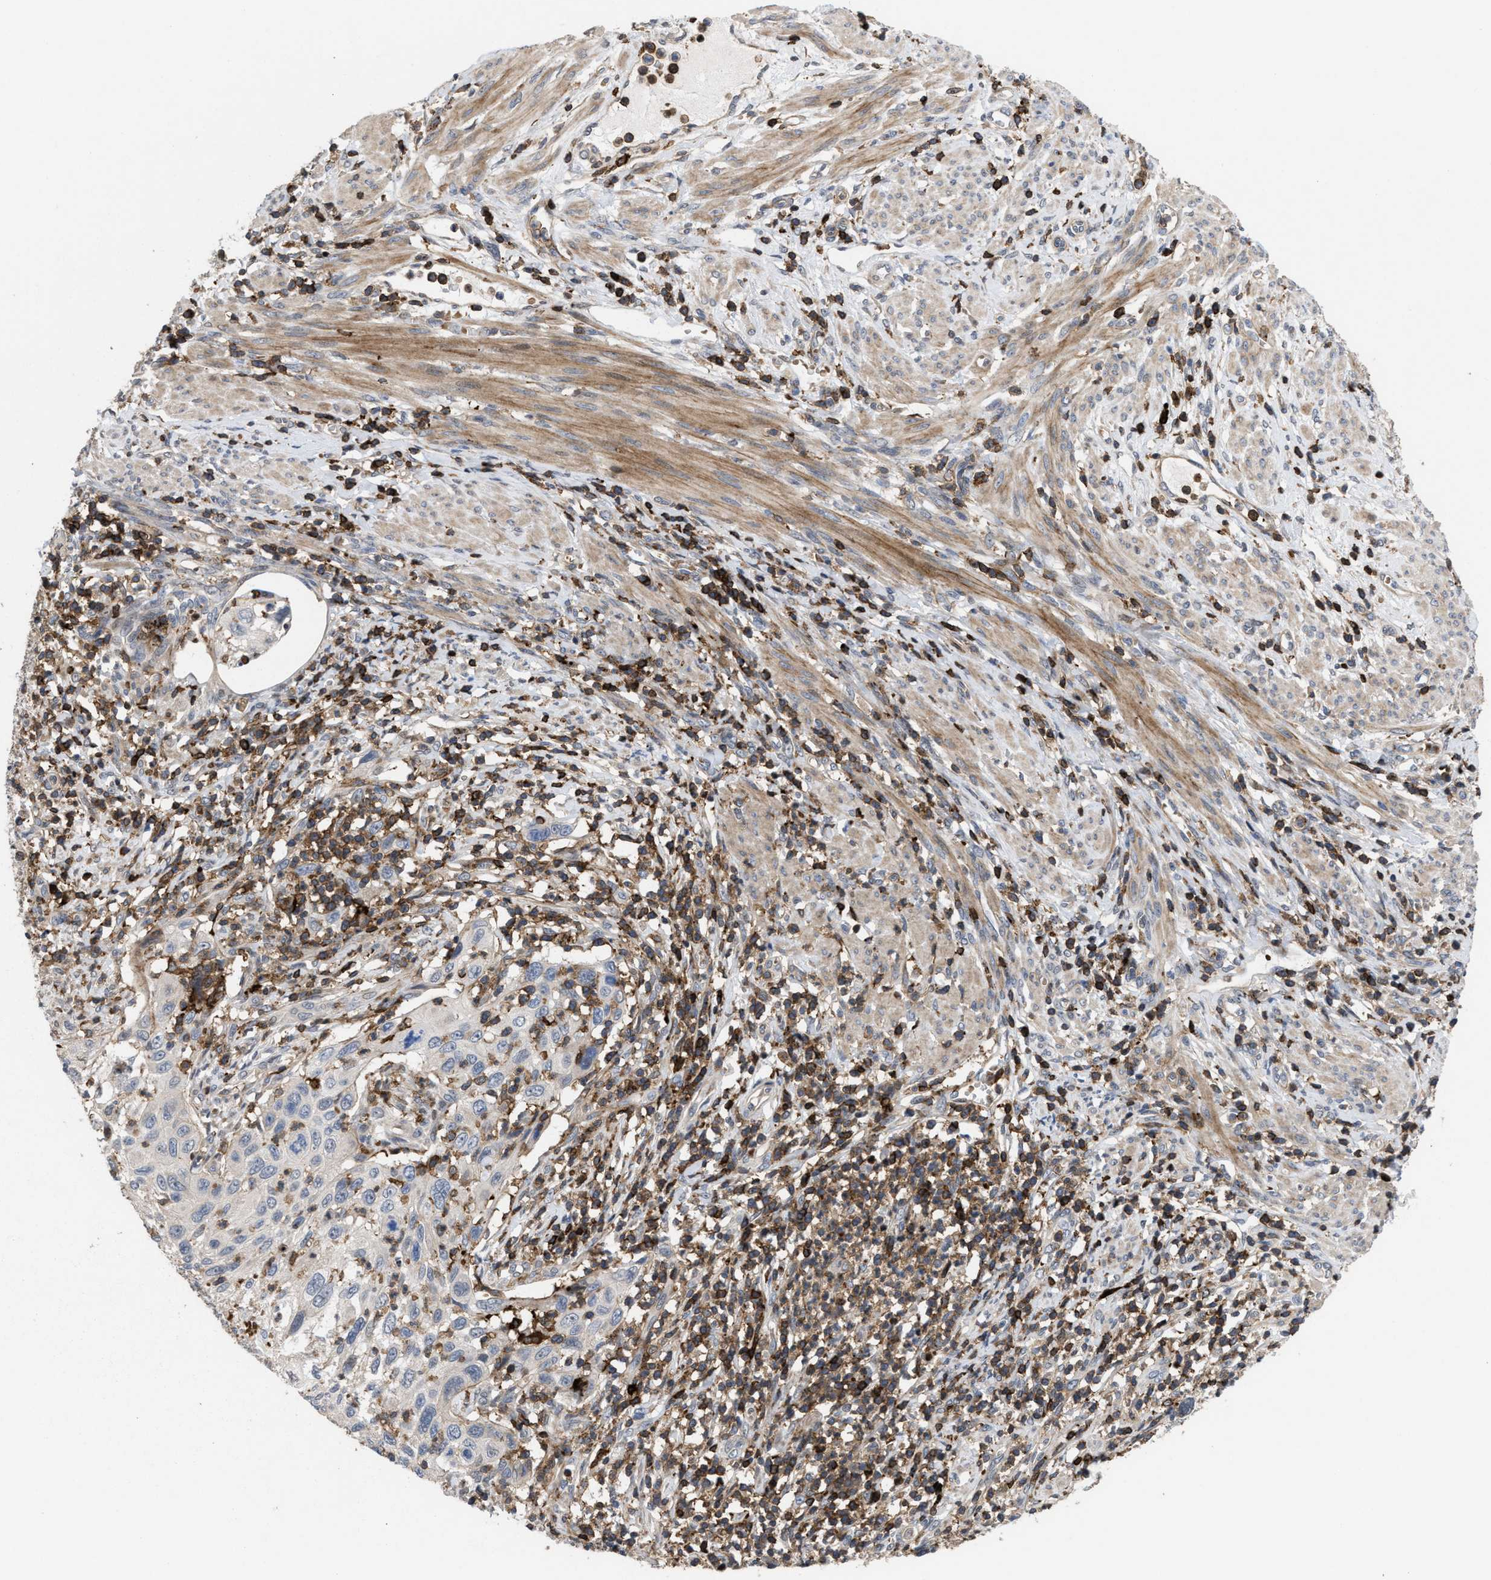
{"staining": {"intensity": "negative", "quantity": "none", "location": "none"}, "tissue": "cervical cancer", "cell_type": "Tumor cells", "image_type": "cancer", "snomed": [{"axis": "morphology", "description": "Squamous cell carcinoma, NOS"}, {"axis": "topography", "description": "Cervix"}], "caption": "Immunohistochemical staining of cervical cancer (squamous cell carcinoma) displays no significant positivity in tumor cells.", "gene": "PTPRE", "patient": {"sex": "female", "age": 70}}